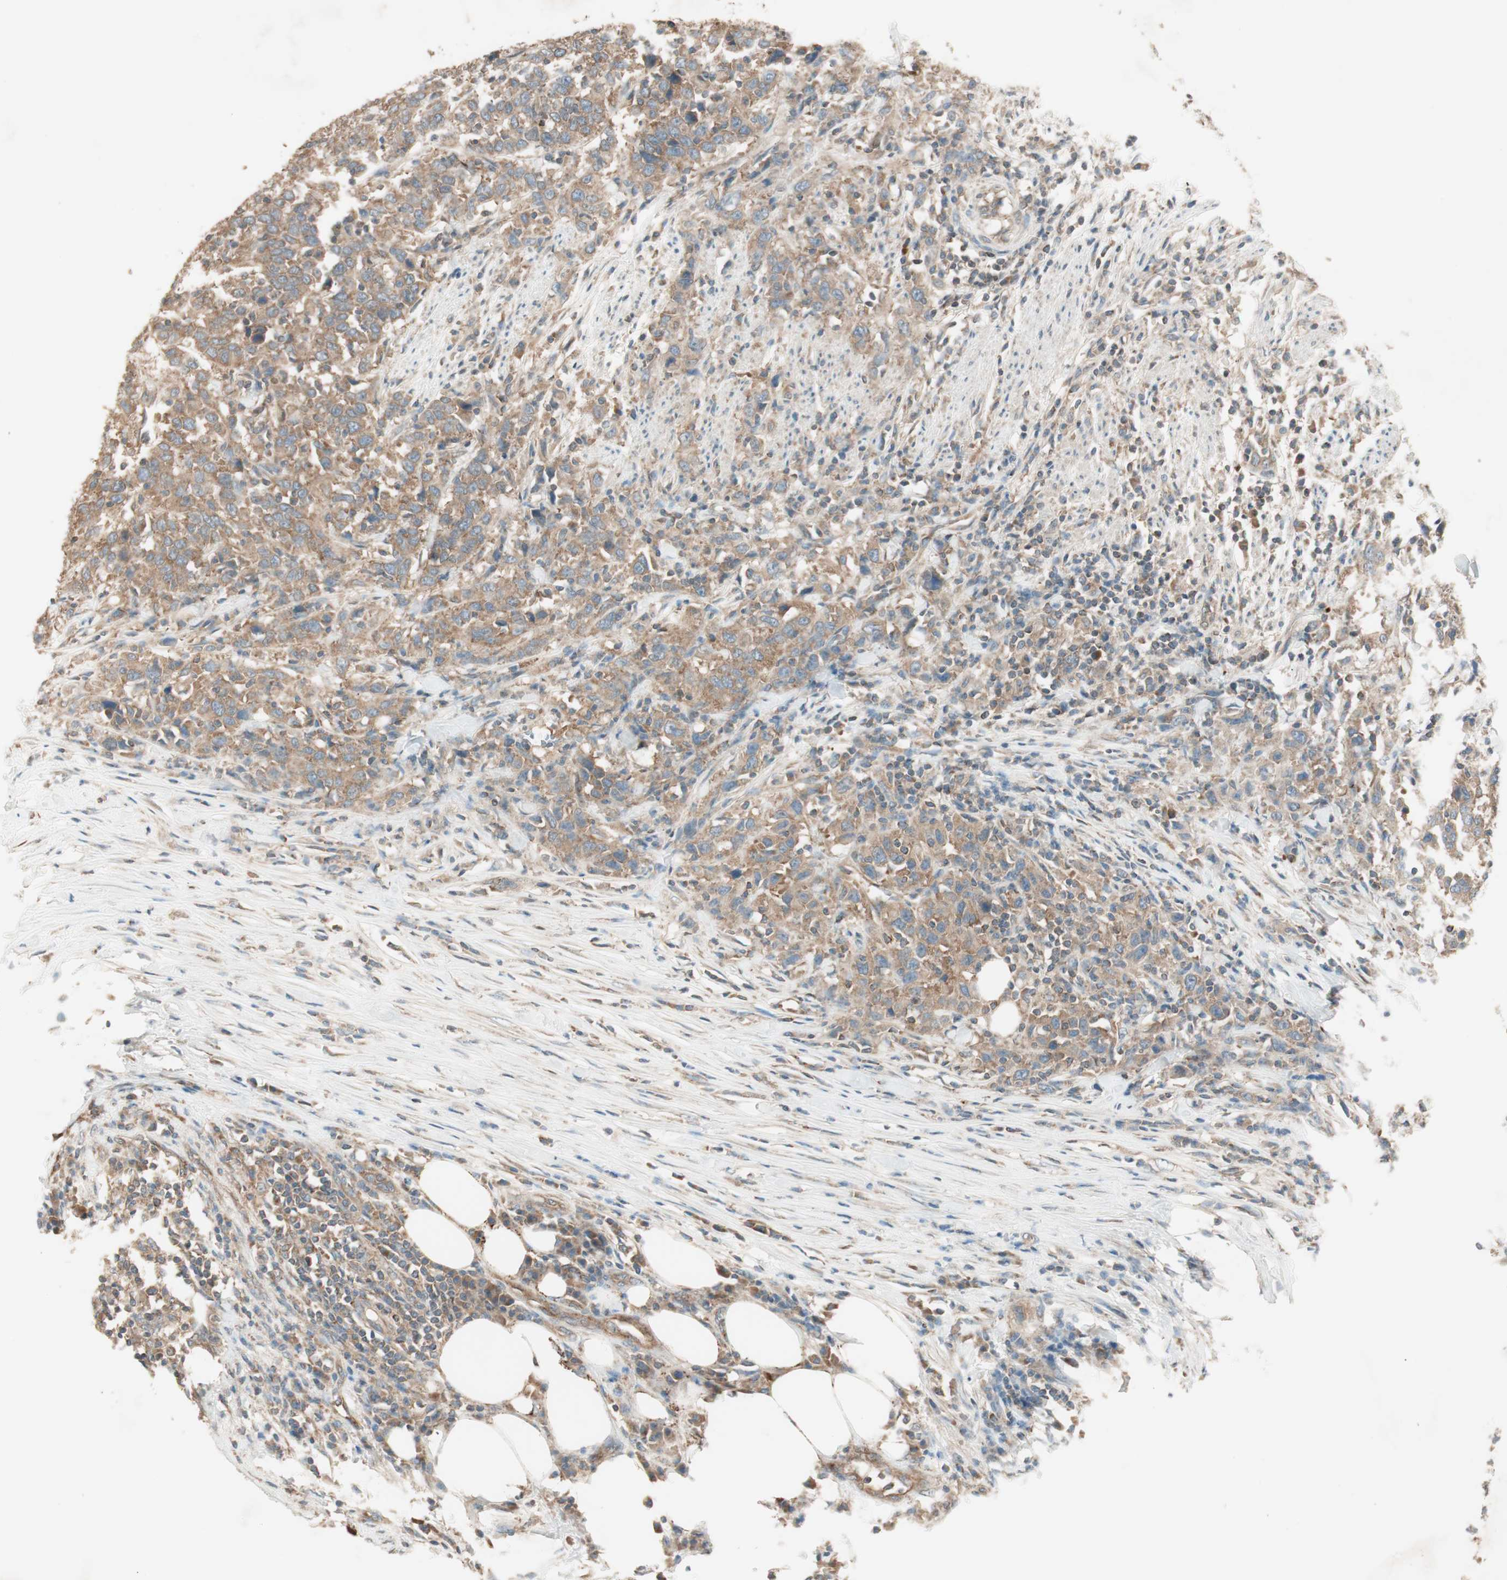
{"staining": {"intensity": "moderate", "quantity": ">75%", "location": "cytoplasmic/membranous"}, "tissue": "urothelial cancer", "cell_type": "Tumor cells", "image_type": "cancer", "snomed": [{"axis": "morphology", "description": "Urothelial carcinoma, High grade"}, {"axis": "topography", "description": "Urinary bladder"}], "caption": "This is an image of immunohistochemistry (IHC) staining of urothelial cancer, which shows moderate staining in the cytoplasmic/membranous of tumor cells.", "gene": "CC2D1A", "patient": {"sex": "male", "age": 61}}